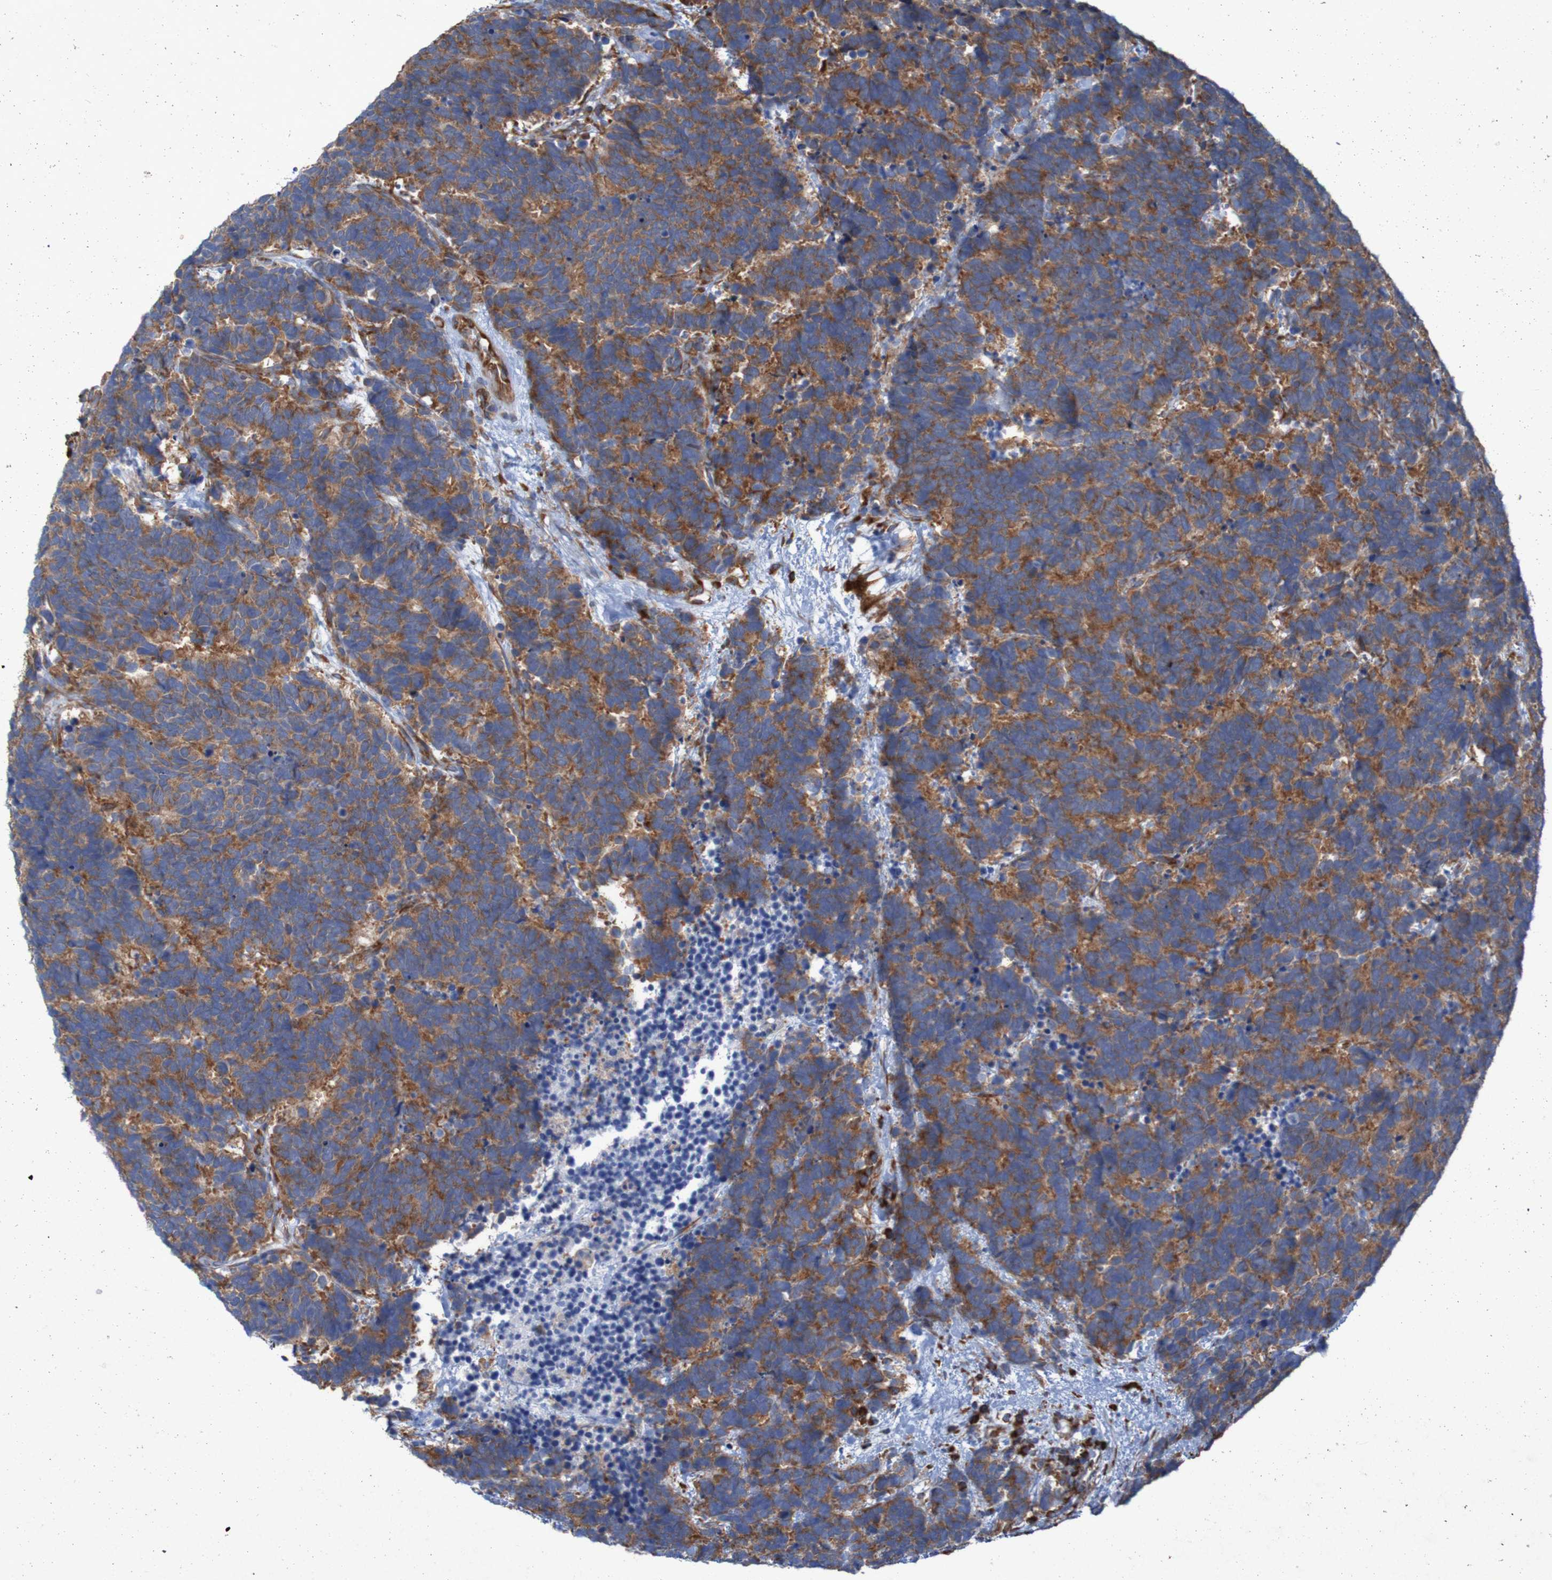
{"staining": {"intensity": "moderate", "quantity": ">75%", "location": "cytoplasmic/membranous"}, "tissue": "carcinoid", "cell_type": "Tumor cells", "image_type": "cancer", "snomed": [{"axis": "morphology", "description": "Carcinoma, NOS"}, {"axis": "morphology", "description": "Carcinoid, malignant, NOS"}, {"axis": "topography", "description": "Urinary bladder"}], "caption": "High-power microscopy captured an immunohistochemistry (IHC) image of carcinoid (malignant), revealing moderate cytoplasmic/membranous positivity in about >75% of tumor cells.", "gene": "RPL10", "patient": {"sex": "male", "age": 57}}